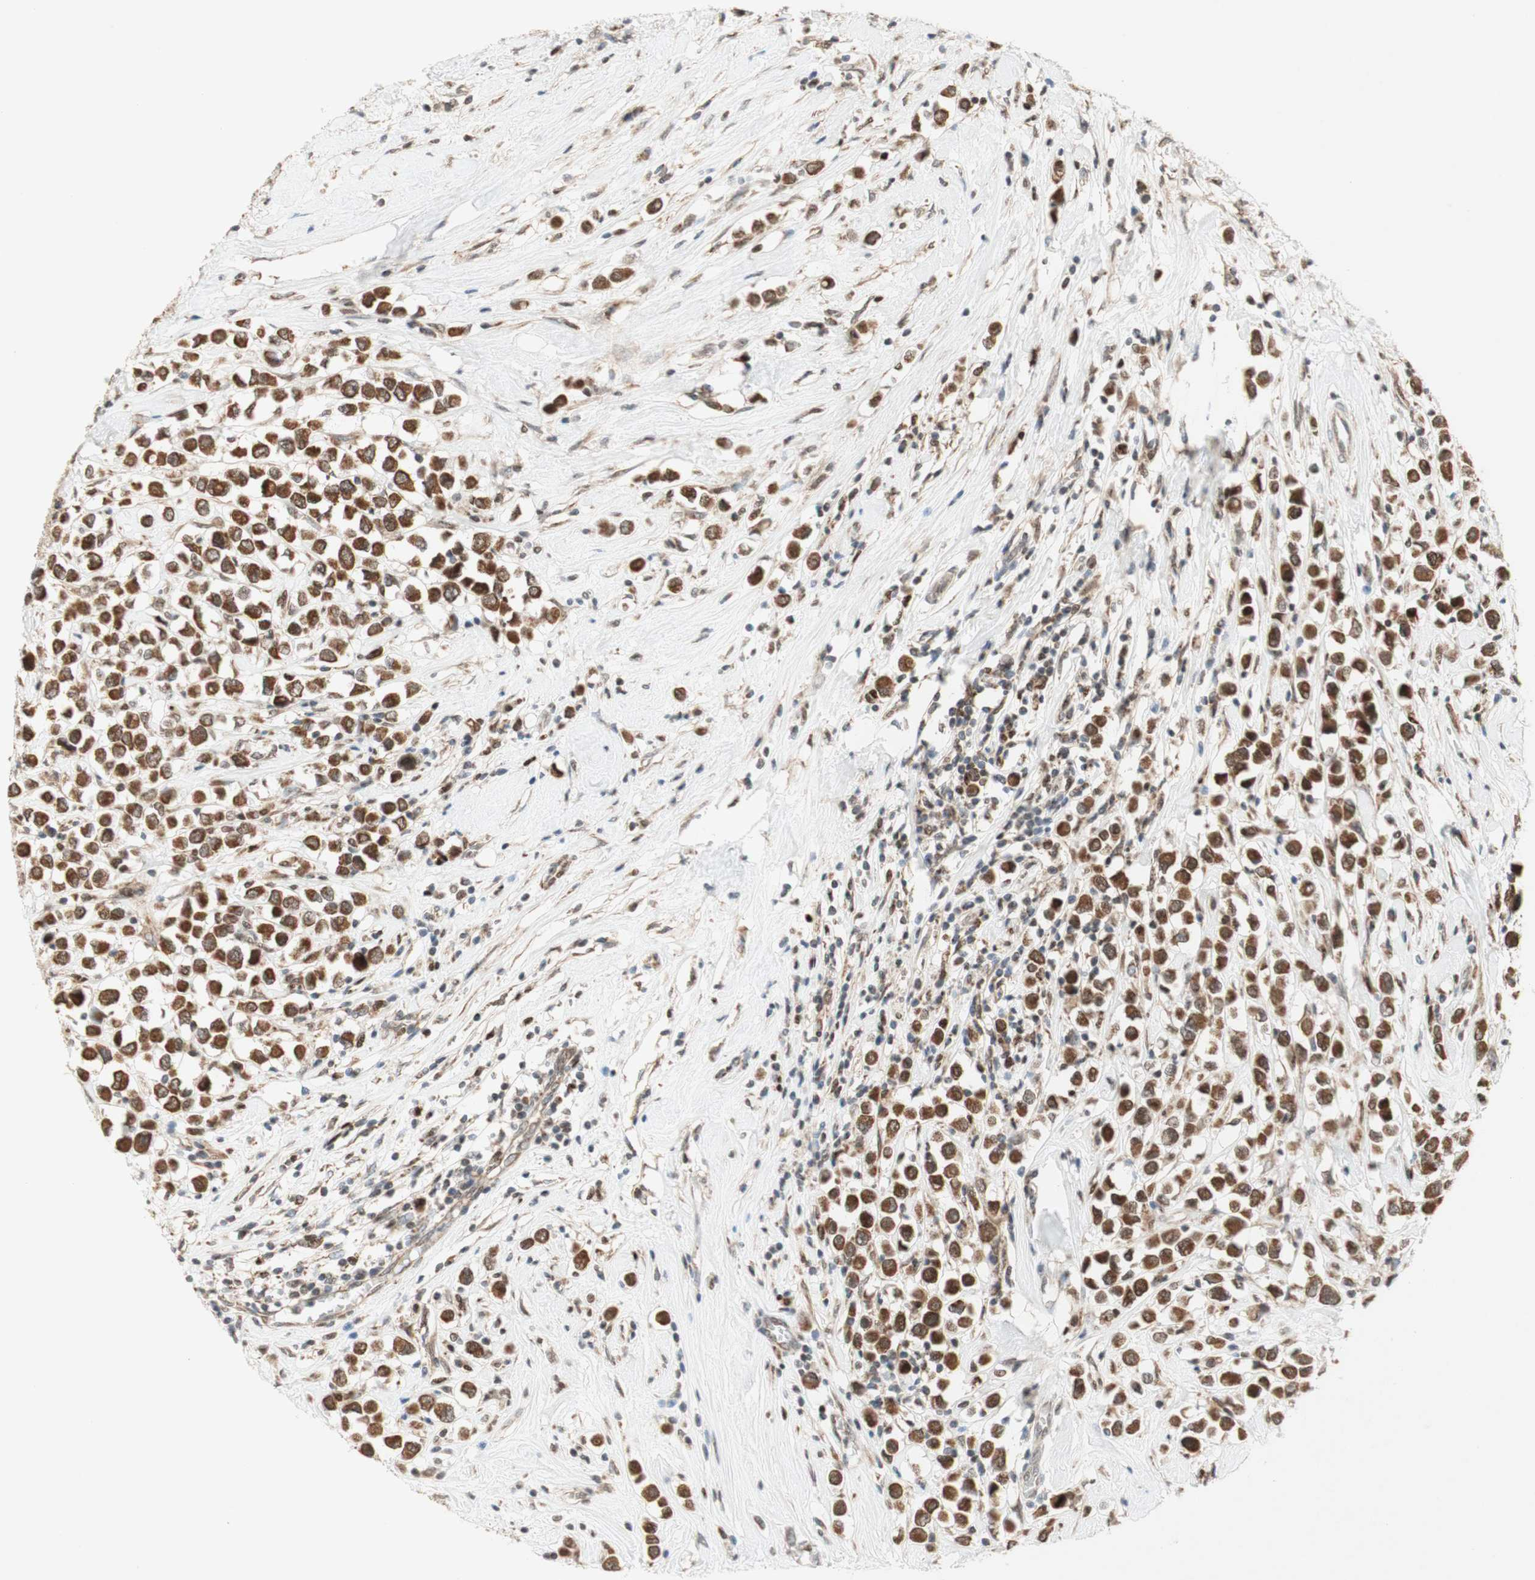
{"staining": {"intensity": "moderate", "quantity": ">75%", "location": "nuclear"}, "tissue": "breast cancer", "cell_type": "Tumor cells", "image_type": "cancer", "snomed": [{"axis": "morphology", "description": "Duct carcinoma"}, {"axis": "topography", "description": "Breast"}], "caption": "A photomicrograph showing moderate nuclear staining in about >75% of tumor cells in breast cancer, as visualized by brown immunohistochemical staining.", "gene": "DNMT3A", "patient": {"sex": "female", "age": 61}}